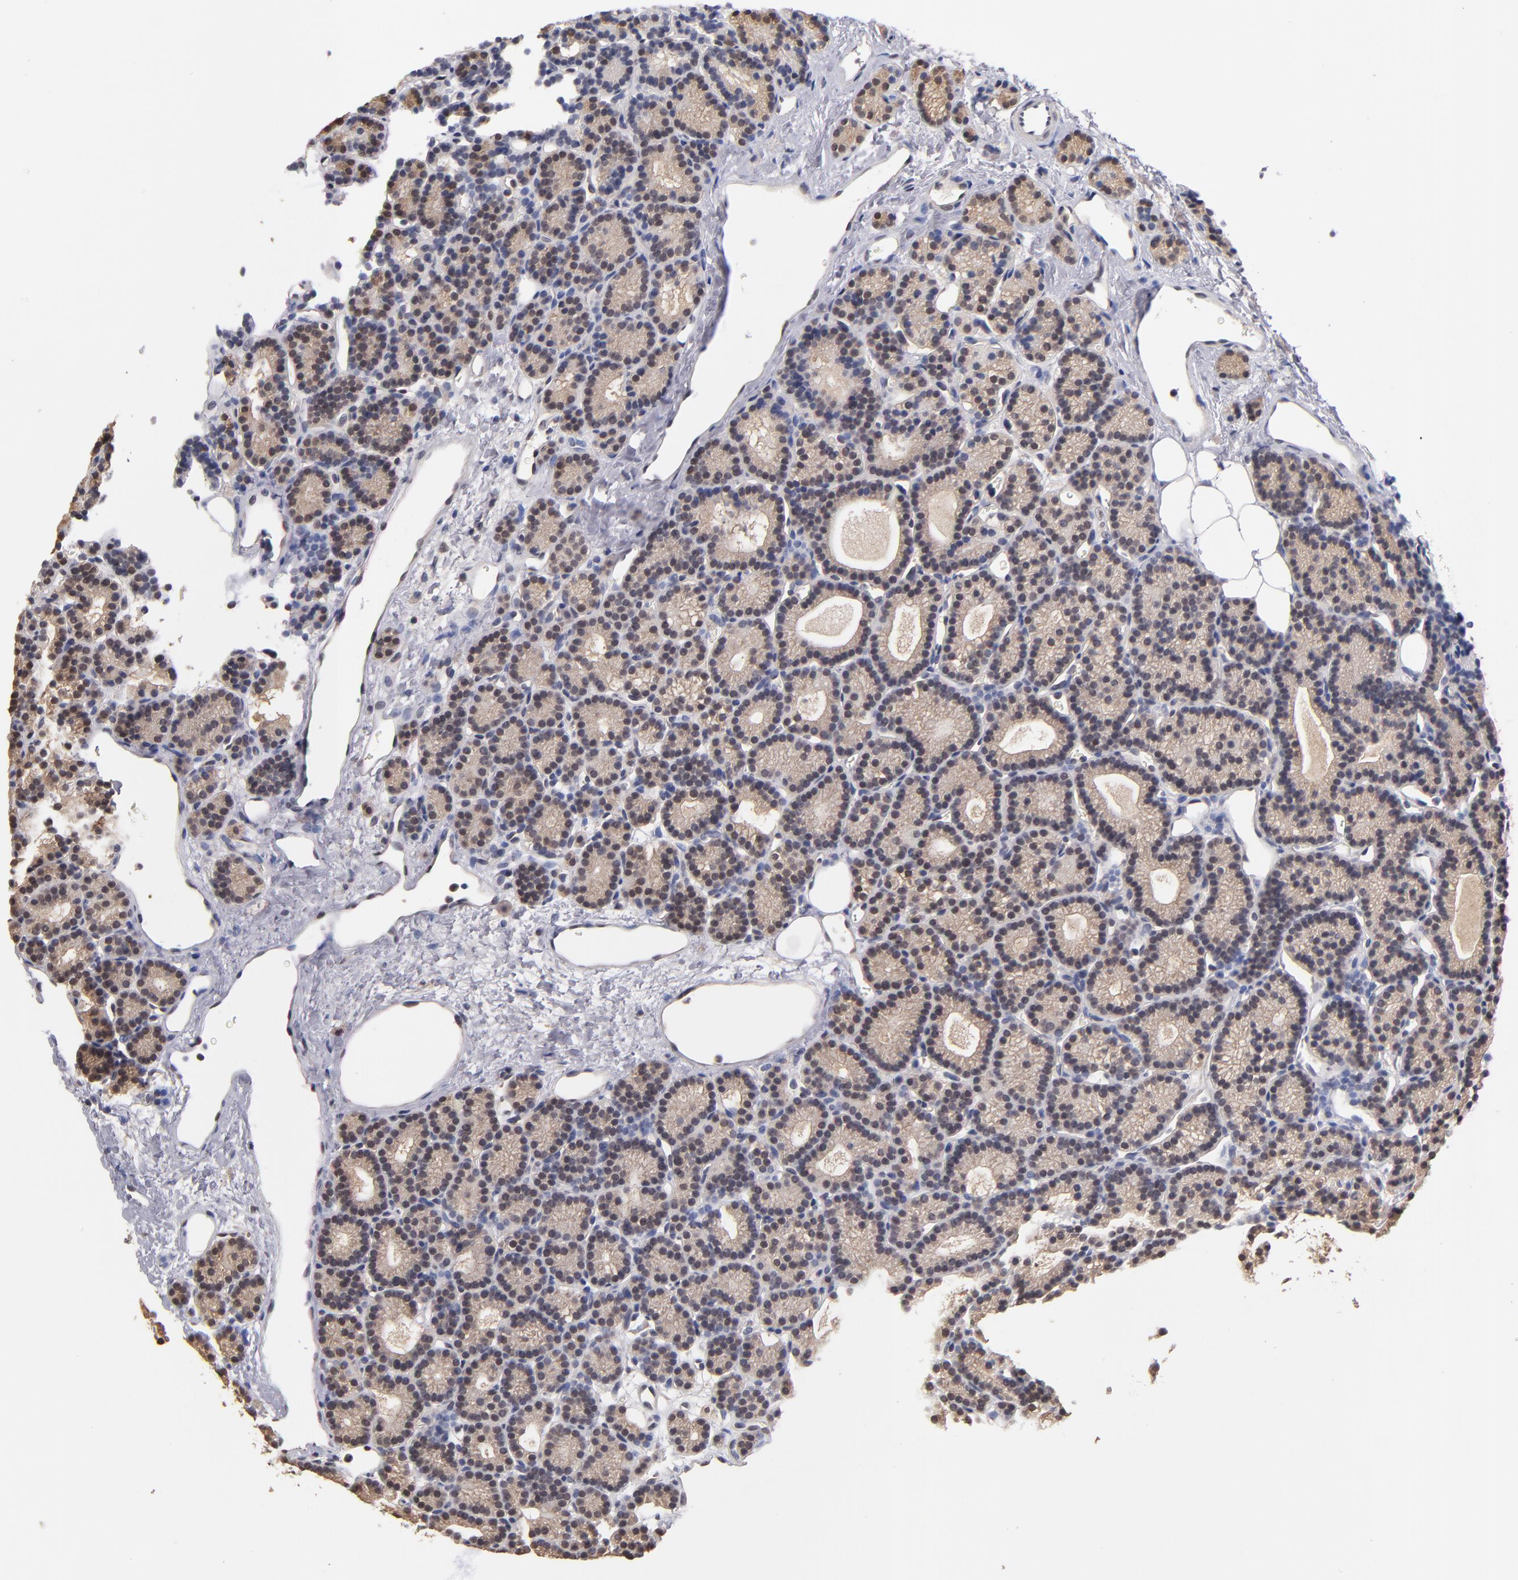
{"staining": {"intensity": "weak", "quantity": ">75%", "location": "cytoplasmic/membranous"}, "tissue": "parathyroid gland", "cell_type": "Glandular cells", "image_type": "normal", "snomed": [{"axis": "morphology", "description": "Normal tissue, NOS"}, {"axis": "topography", "description": "Parathyroid gland"}], "caption": "An image of human parathyroid gland stained for a protein displays weak cytoplasmic/membranous brown staining in glandular cells. The staining is performed using DAB (3,3'-diaminobenzidine) brown chromogen to label protein expression. The nuclei are counter-stained blue using hematoxylin.", "gene": "PSMD10", "patient": {"sex": "male", "age": 85}}